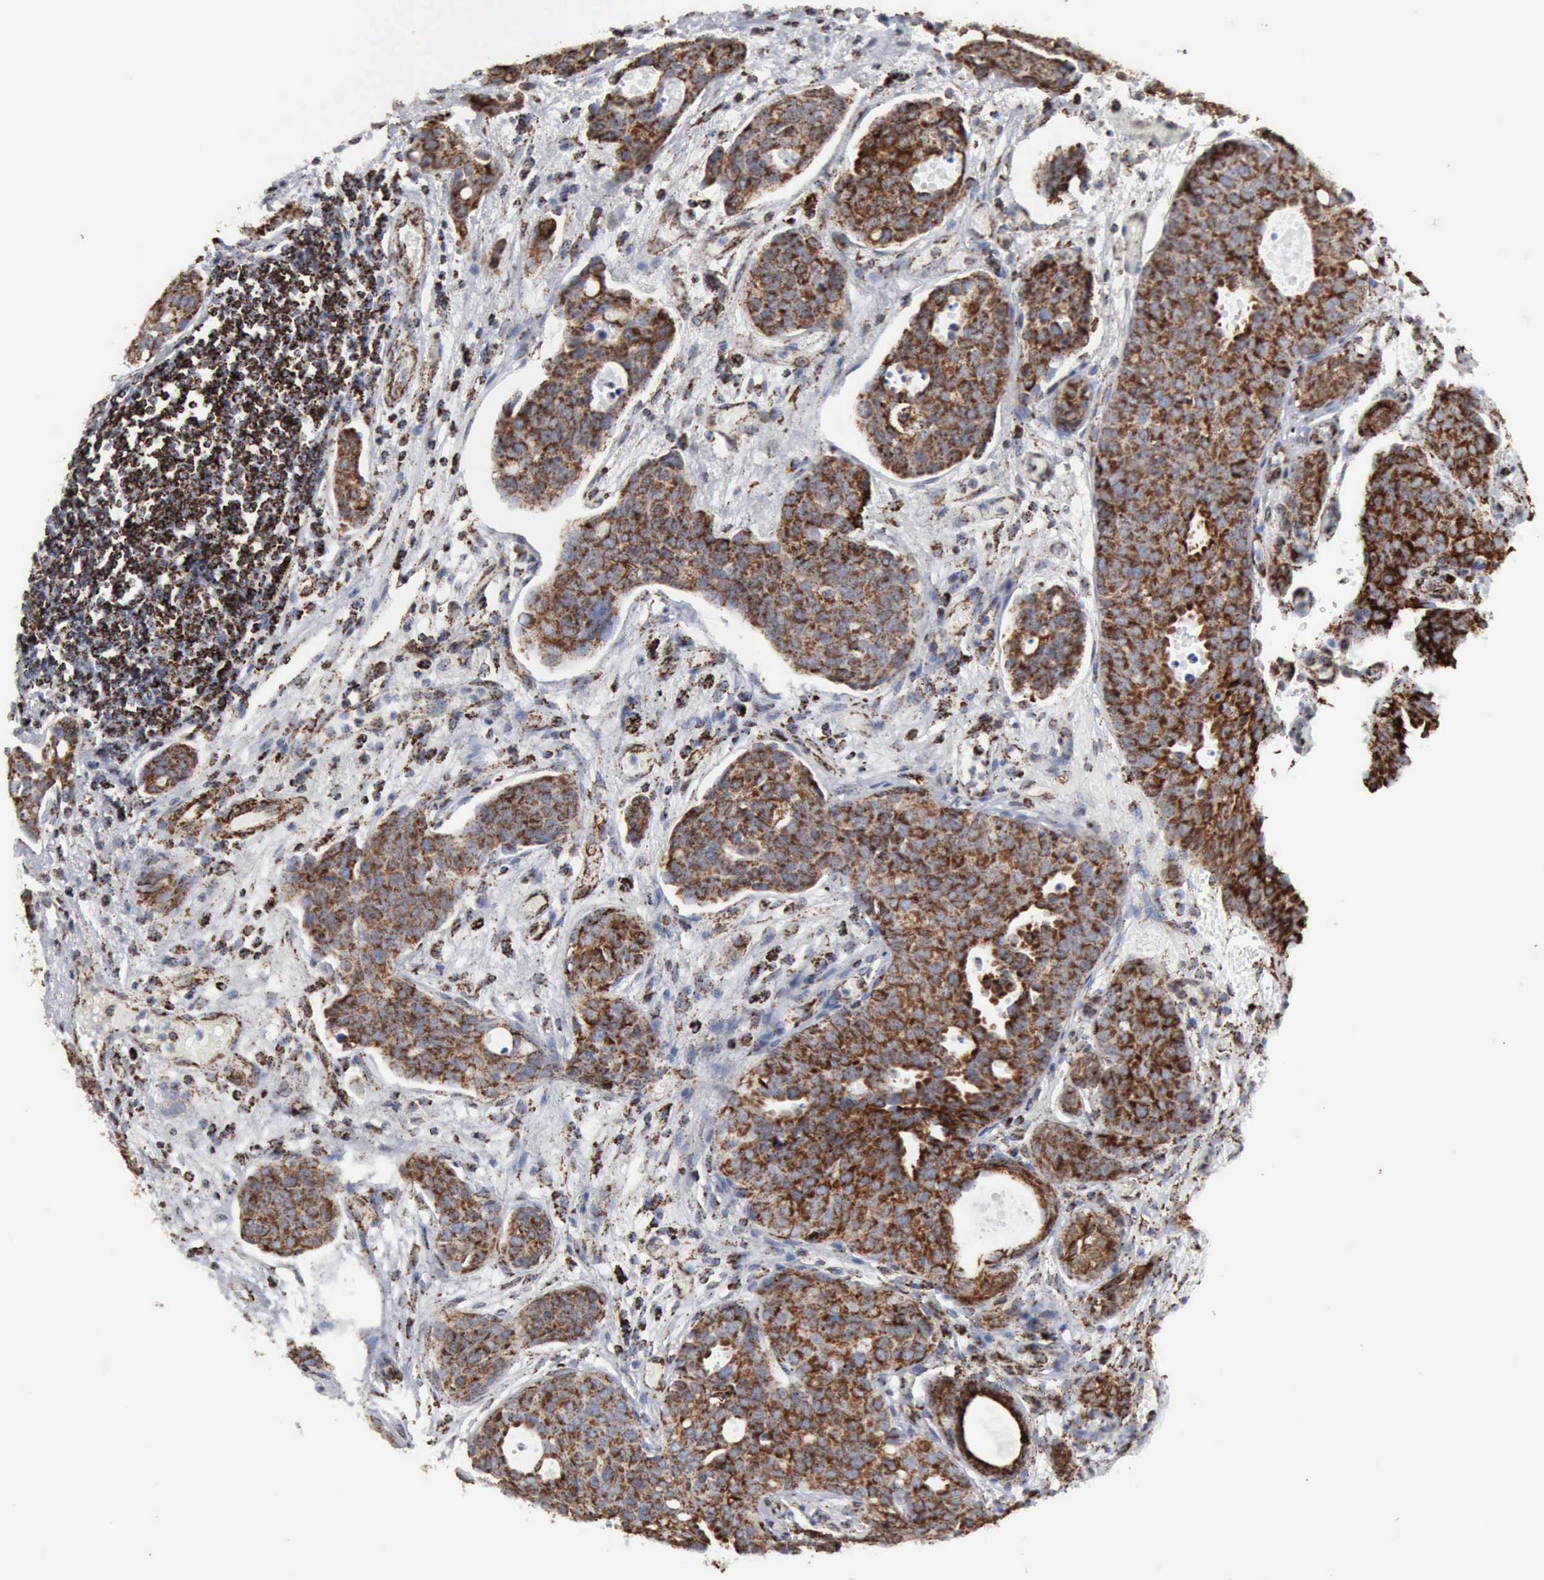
{"staining": {"intensity": "strong", "quantity": ">75%", "location": "cytoplasmic/membranous"}, "tissue": "urothelial cancer", "cell_type": "Tumor cells", "image_type": "cancer", "snomed": [{"axis": "morphology", "description": "Urothelial carcinoma, High grade"}, {"axis": "topography", "description": "Urinary bladder"}], "caption": "This image displays urothelial cancer stained with IHC to label a protein in brown. The cytoplasmic/membranous of tumor cells show strong positivity for the protein. Nuclei are counter-stained blue.", "gene": "ACO2", "patient": {"sex": "male", "age": 78}}